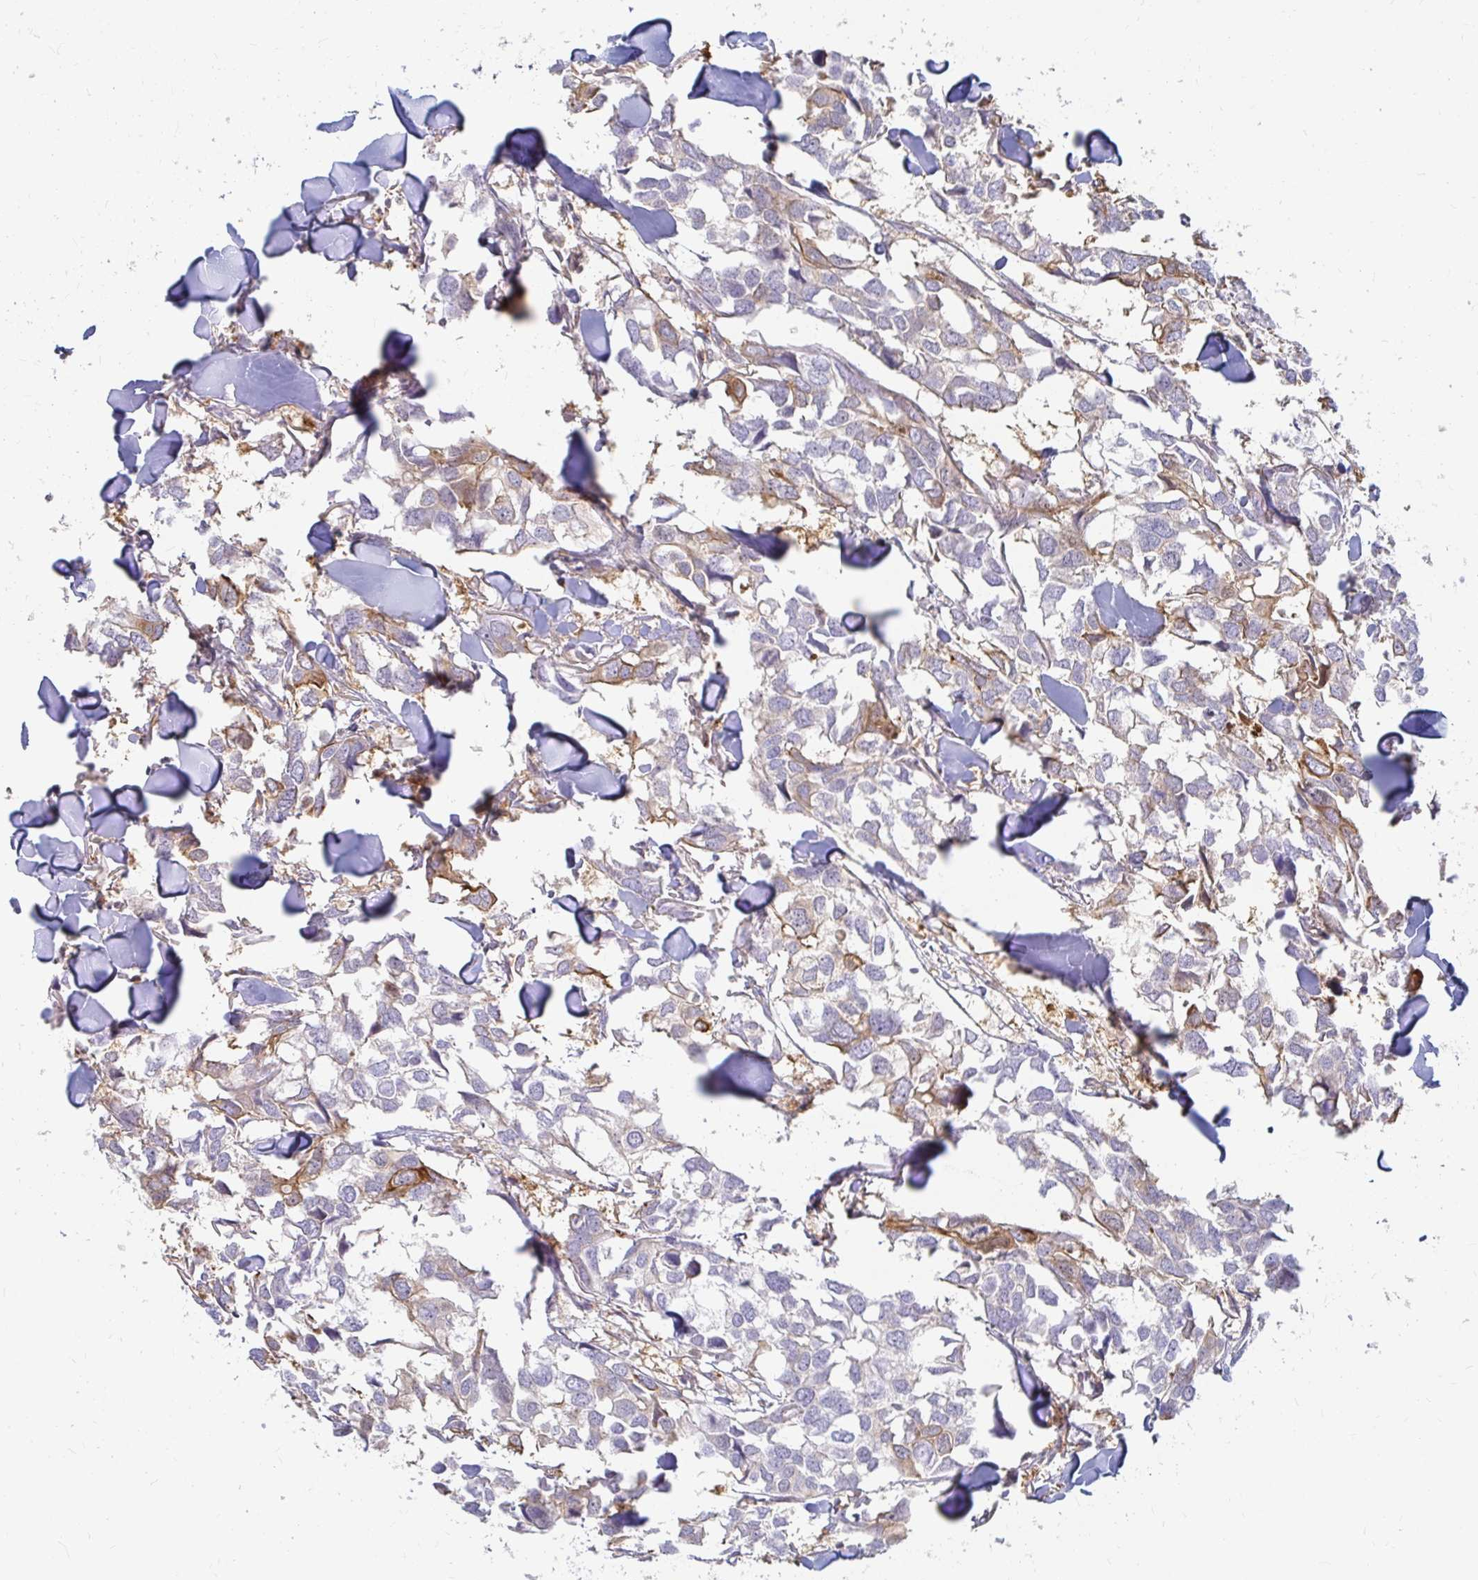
{"staining": {"intensity": "negative", "quantity": "none", "location": "none"}, "tissue": "breast cancer", "cell_type": "Tumor cells", "image_type": "cancer", "snomed": [{"axis": "morphology", "description": "Duct carcinoma"}, {"axis": "topography", "description": "Breast"}], "caption": "High magnification brightfield microscopy of invasive ductal carcinoma (breast) stained with DAB (brown) and counterstained with hematoxylin (blue): tumor cells show no significant expression. (DAB (3,3'-diaminobenzidine) immunohistochemistry (IHC), high magnification).", "gene": "CAST", "patient": {"sex": "female", "age": 83}}